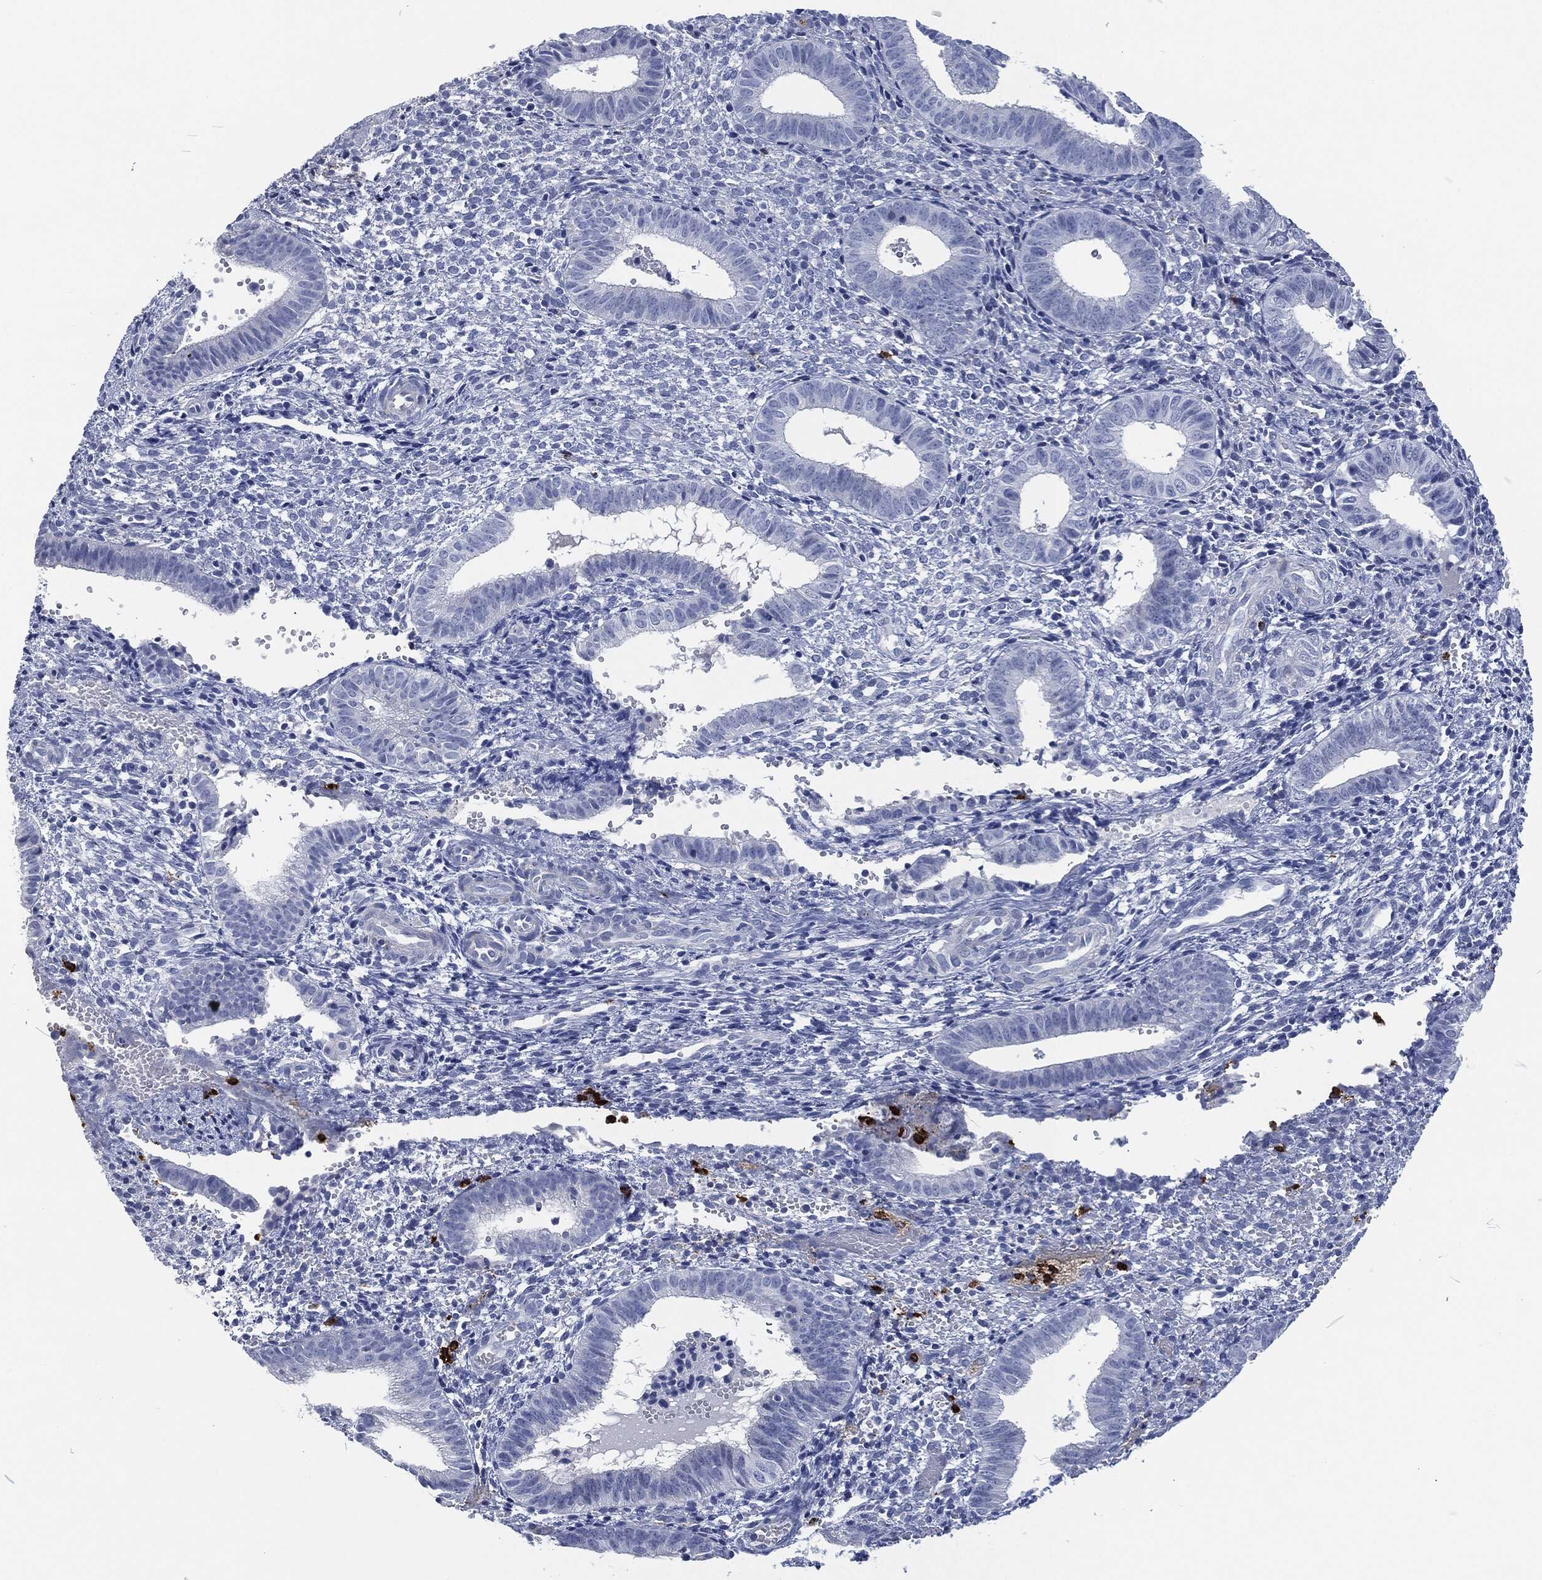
{"staining": {"intensity": "negative", "quantity": "none", "location": "none"}, "tissue": "endometrium", "cell_type": "Cells in endometrial stroma", "image_type": "normal", "snomed": [{"axis": "morphology", "description": "Normal tissue, NOS"}, {"axis": "topography", "description": "Endometrium"}], "caption": "Endometrium stained for a protein using IHC exhibits no expression cells in endometrial stroma.", "gene": "MPO", "patient": {"sex": "female", "age": 42}}